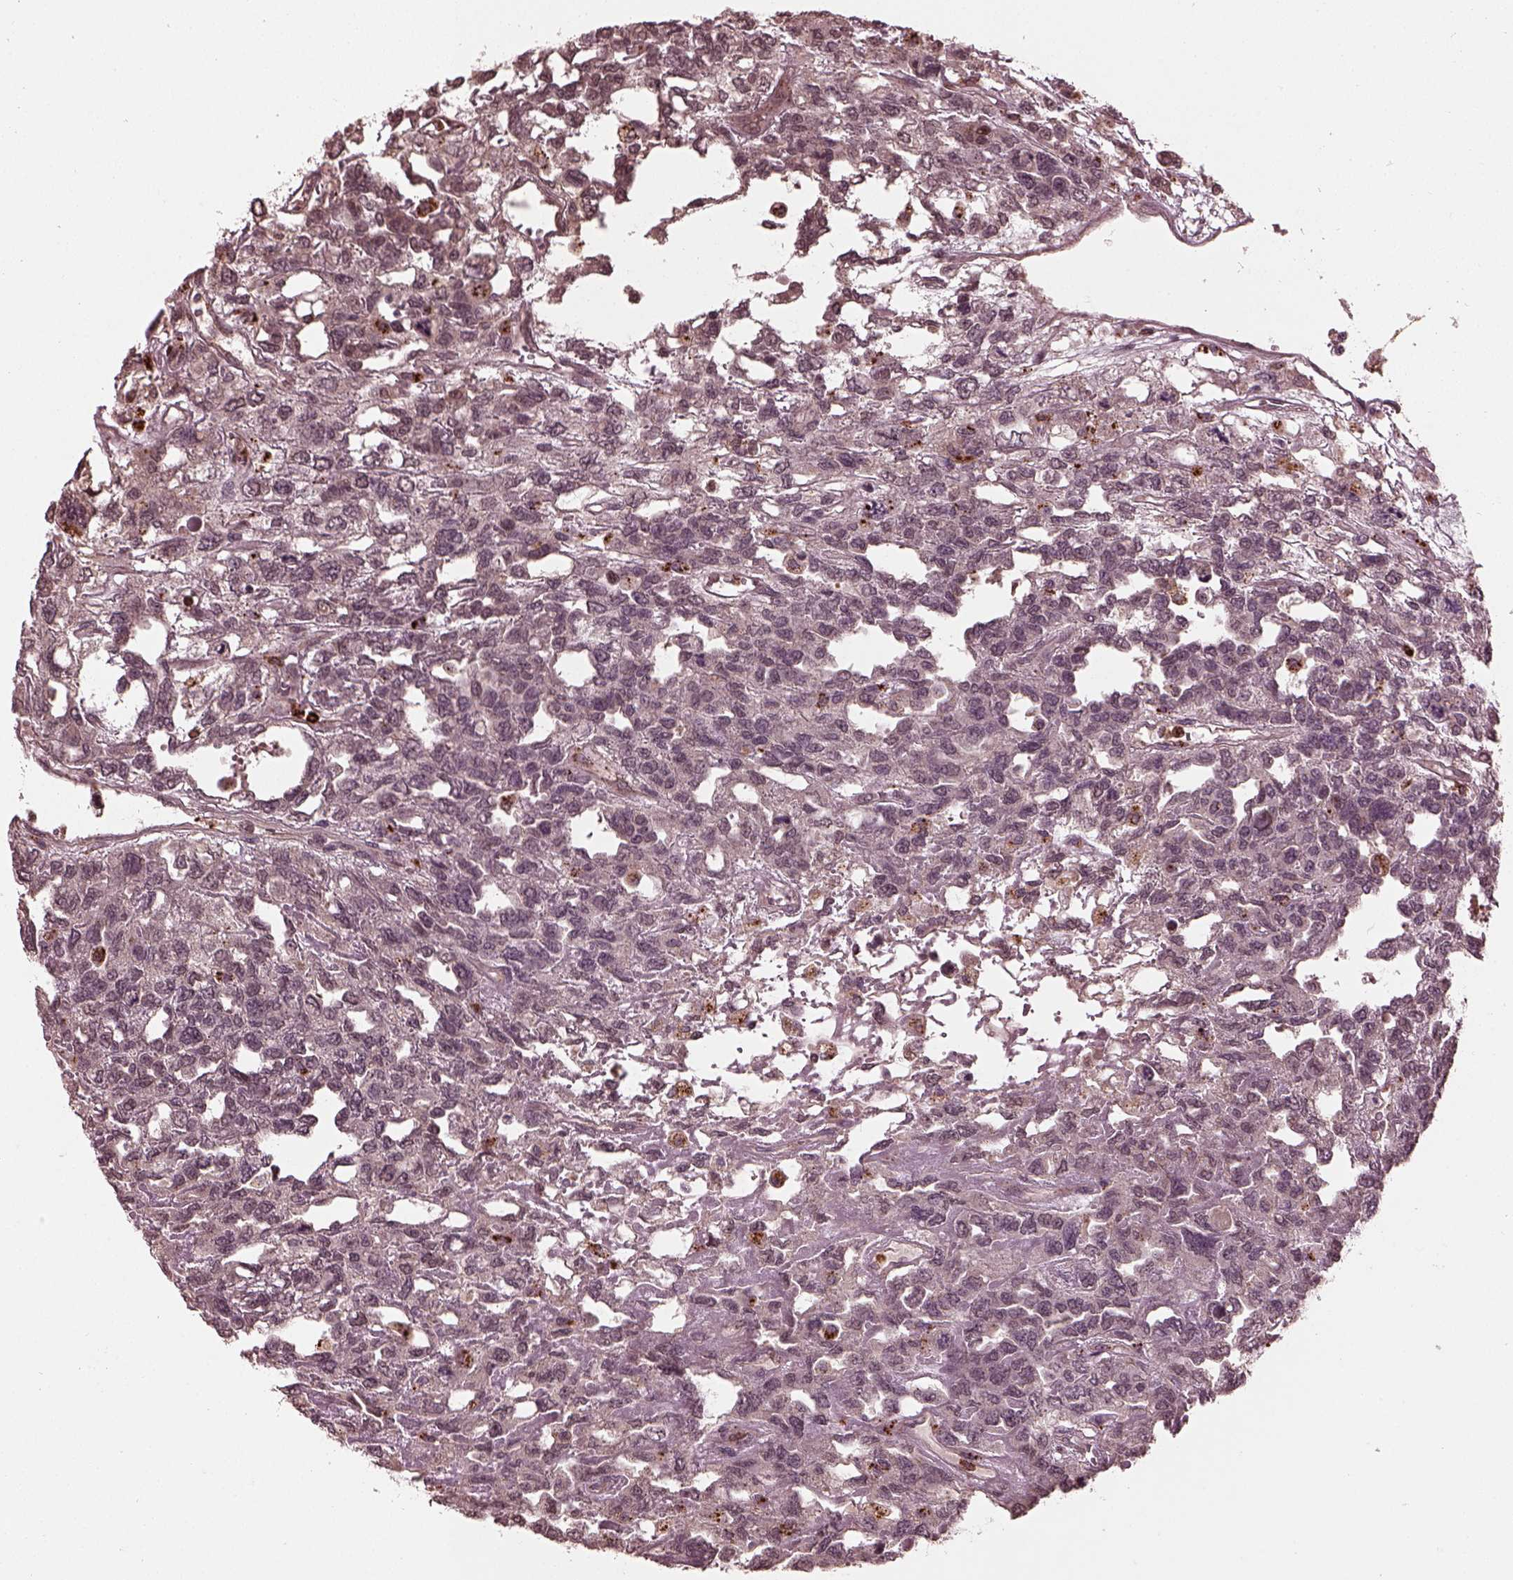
{"staining": {"intensity": "negative", "quantity": "none", "location": "none"}, "tissue": "testis cancer", "cell_type": "Tumor cells", "image_type": "cancer", "snomed": [{"axis": "morphology", "description": "Seminoma, NOS"}, {"axis": "topography", "description": "Testis"}], "caption": "Immunohistochemical staining of testis cancer (seminoma) displays no significant positivity in tumor cells.", "gene": "RUFY3", "patient": {"sex": "male", "age": 52}}